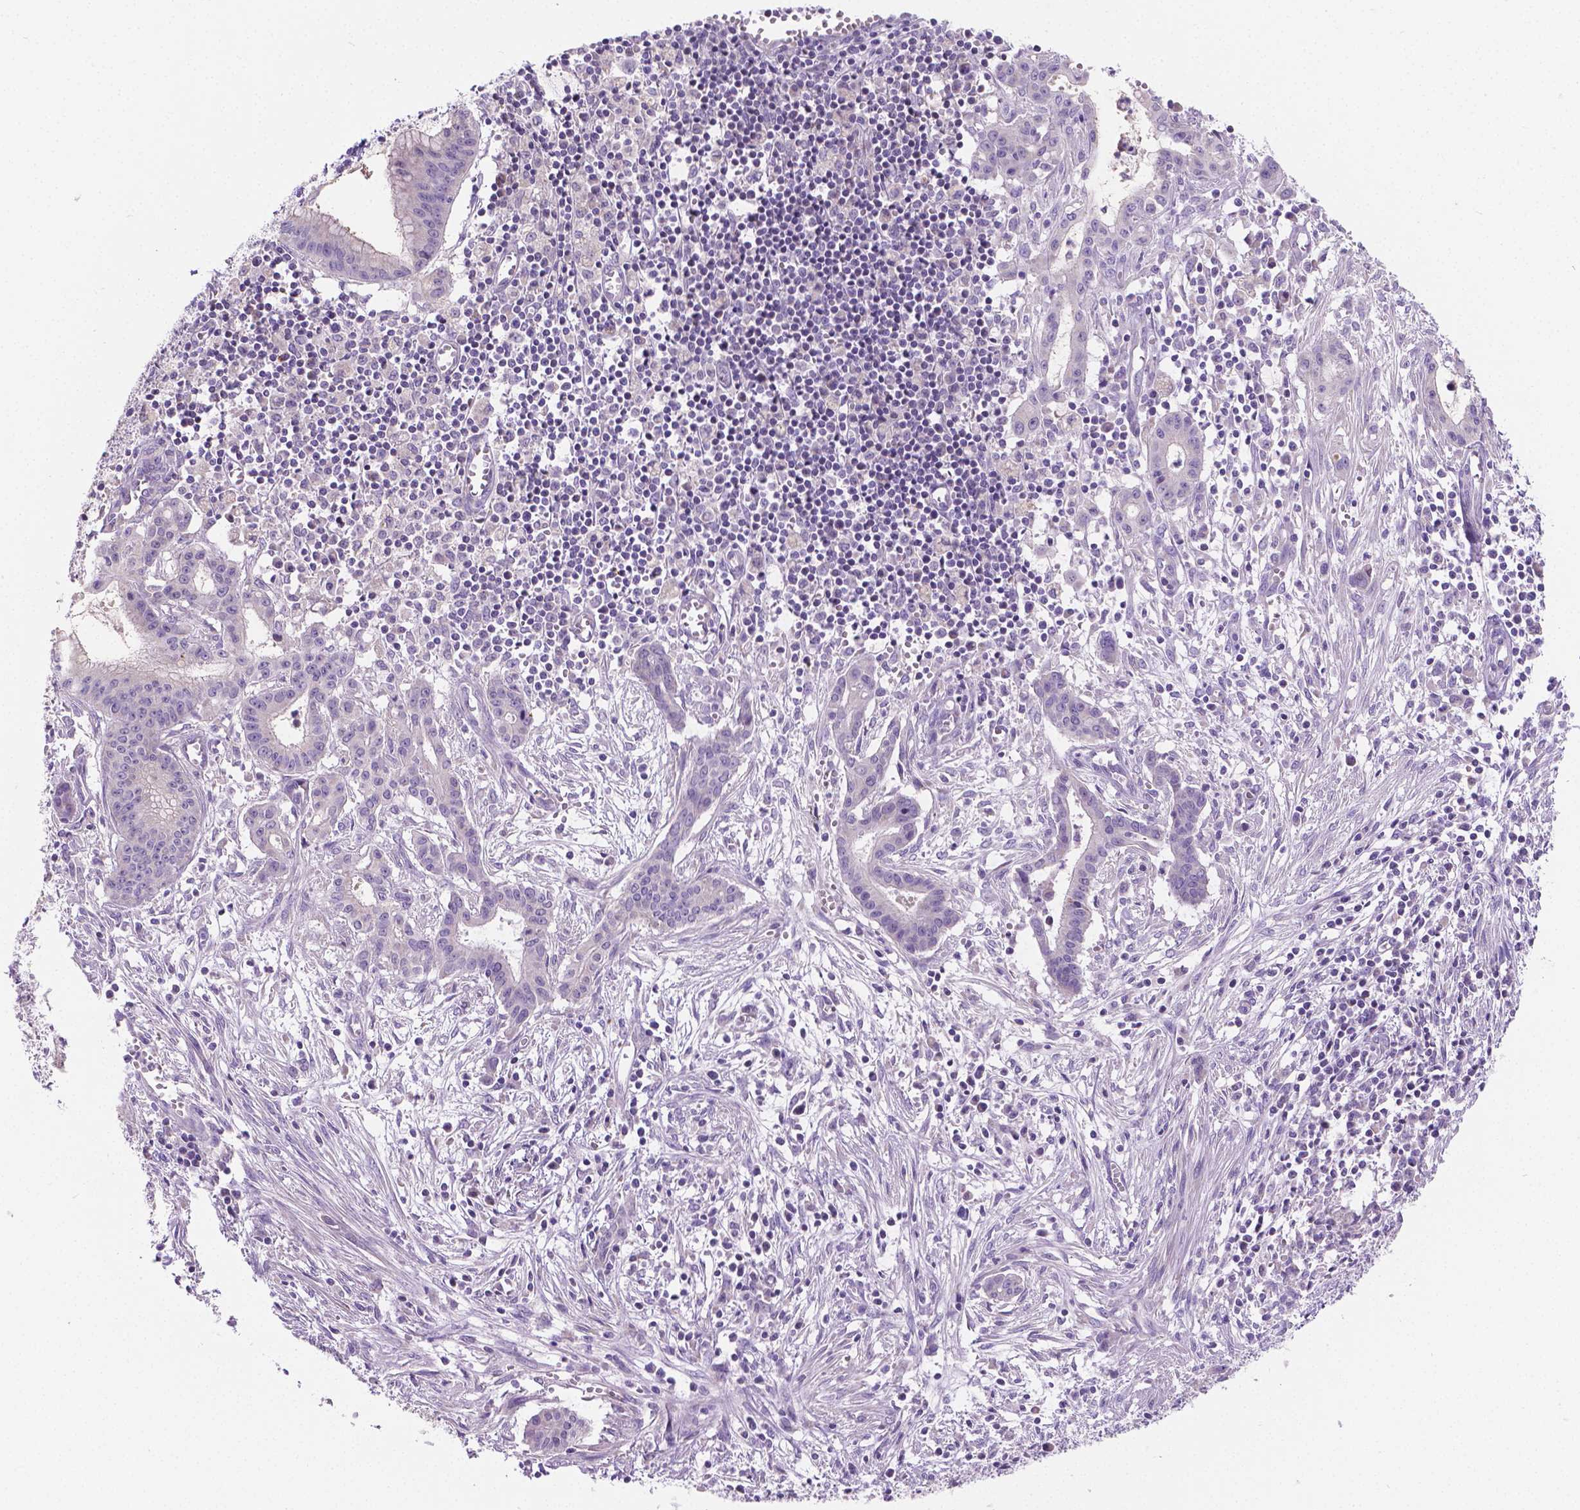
{"staining": {"intensity": "negative", "quantity": "none", "location": "none"}, "tissue": "pancreatic cancer", "cell_type": "Tumor cells", "image_type": "cancer", "snomed": [{"axis": "morphology", "description": "Adenocarcinoma, NOS"}, {"axis": "topography", "description": "Pancreas"}], "caption": "This histopathology image is of pancreatic cancer (adenocarcinoma) stained with immunohistochemistry to label a protein in brown with the nuclei are counter-stained blue. There is no expression in tumor cells.", "gene": "CSPG5", "patient": {"sex": "male", "age": 48}}